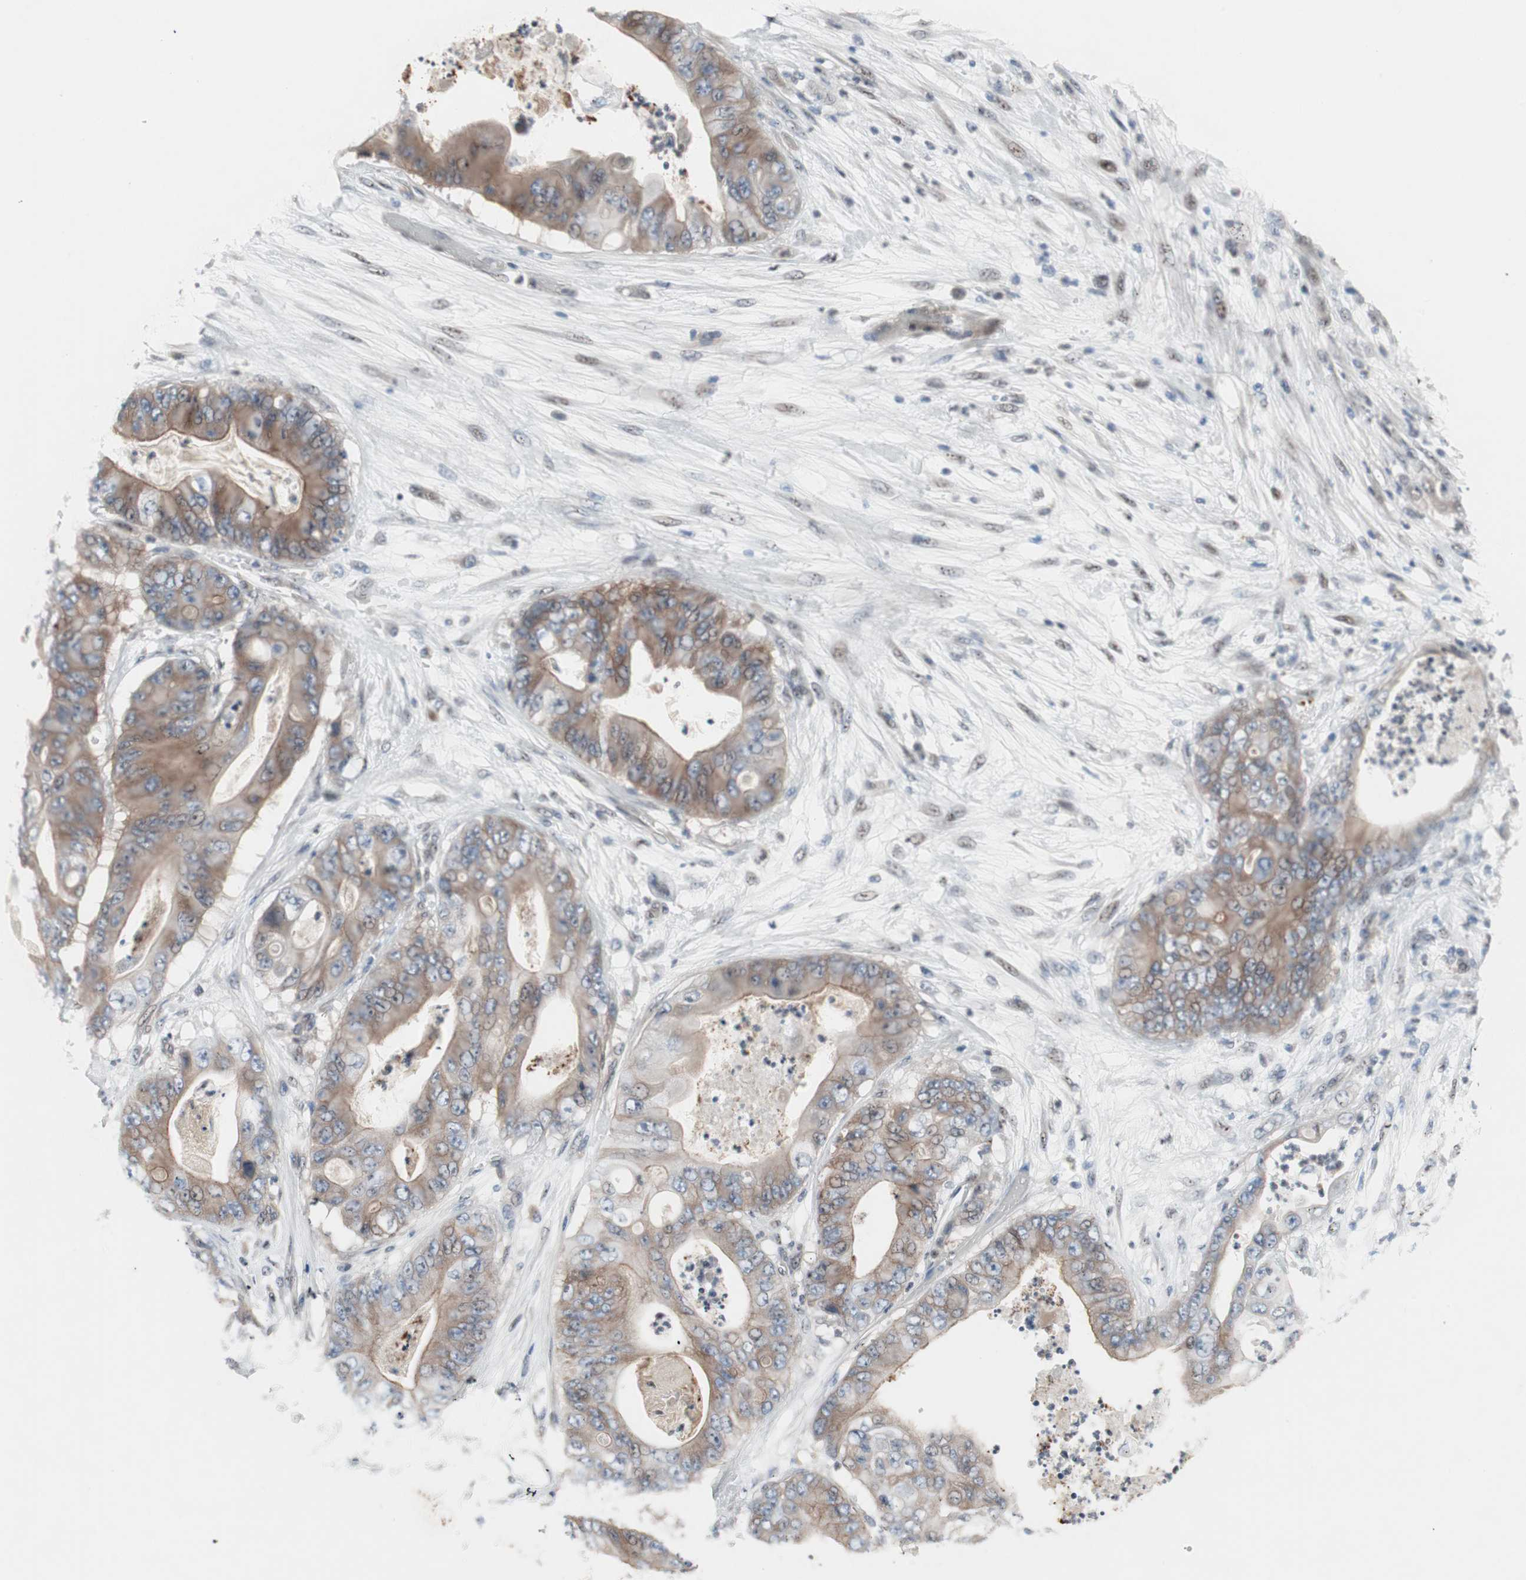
{"staining": {"intensity": "moderate", "quantity": "25%-75%", "location": "cytoplasmic/membranous"}, "tissue": "stomach cancer", "cell_type": "Tumor cells", "image_type": "cancer", "snomed": [{"axis": "morphology", "description": "Adenocarcinoma, NOS"}, {"axis": "topography", "description": "Stomach"}], "caption": "High-magnification brightfield microscopy of adenocarcinoma (stomach) stained with DAB (brown) and counterstained with hematoxylin (blue). tumor cells exhibit moderate cytoplasmic/membranous staining is appreciated in about25%-75% of cells.", "gene": "CAND2", "patient": {"sex": "female", "age": 73}}